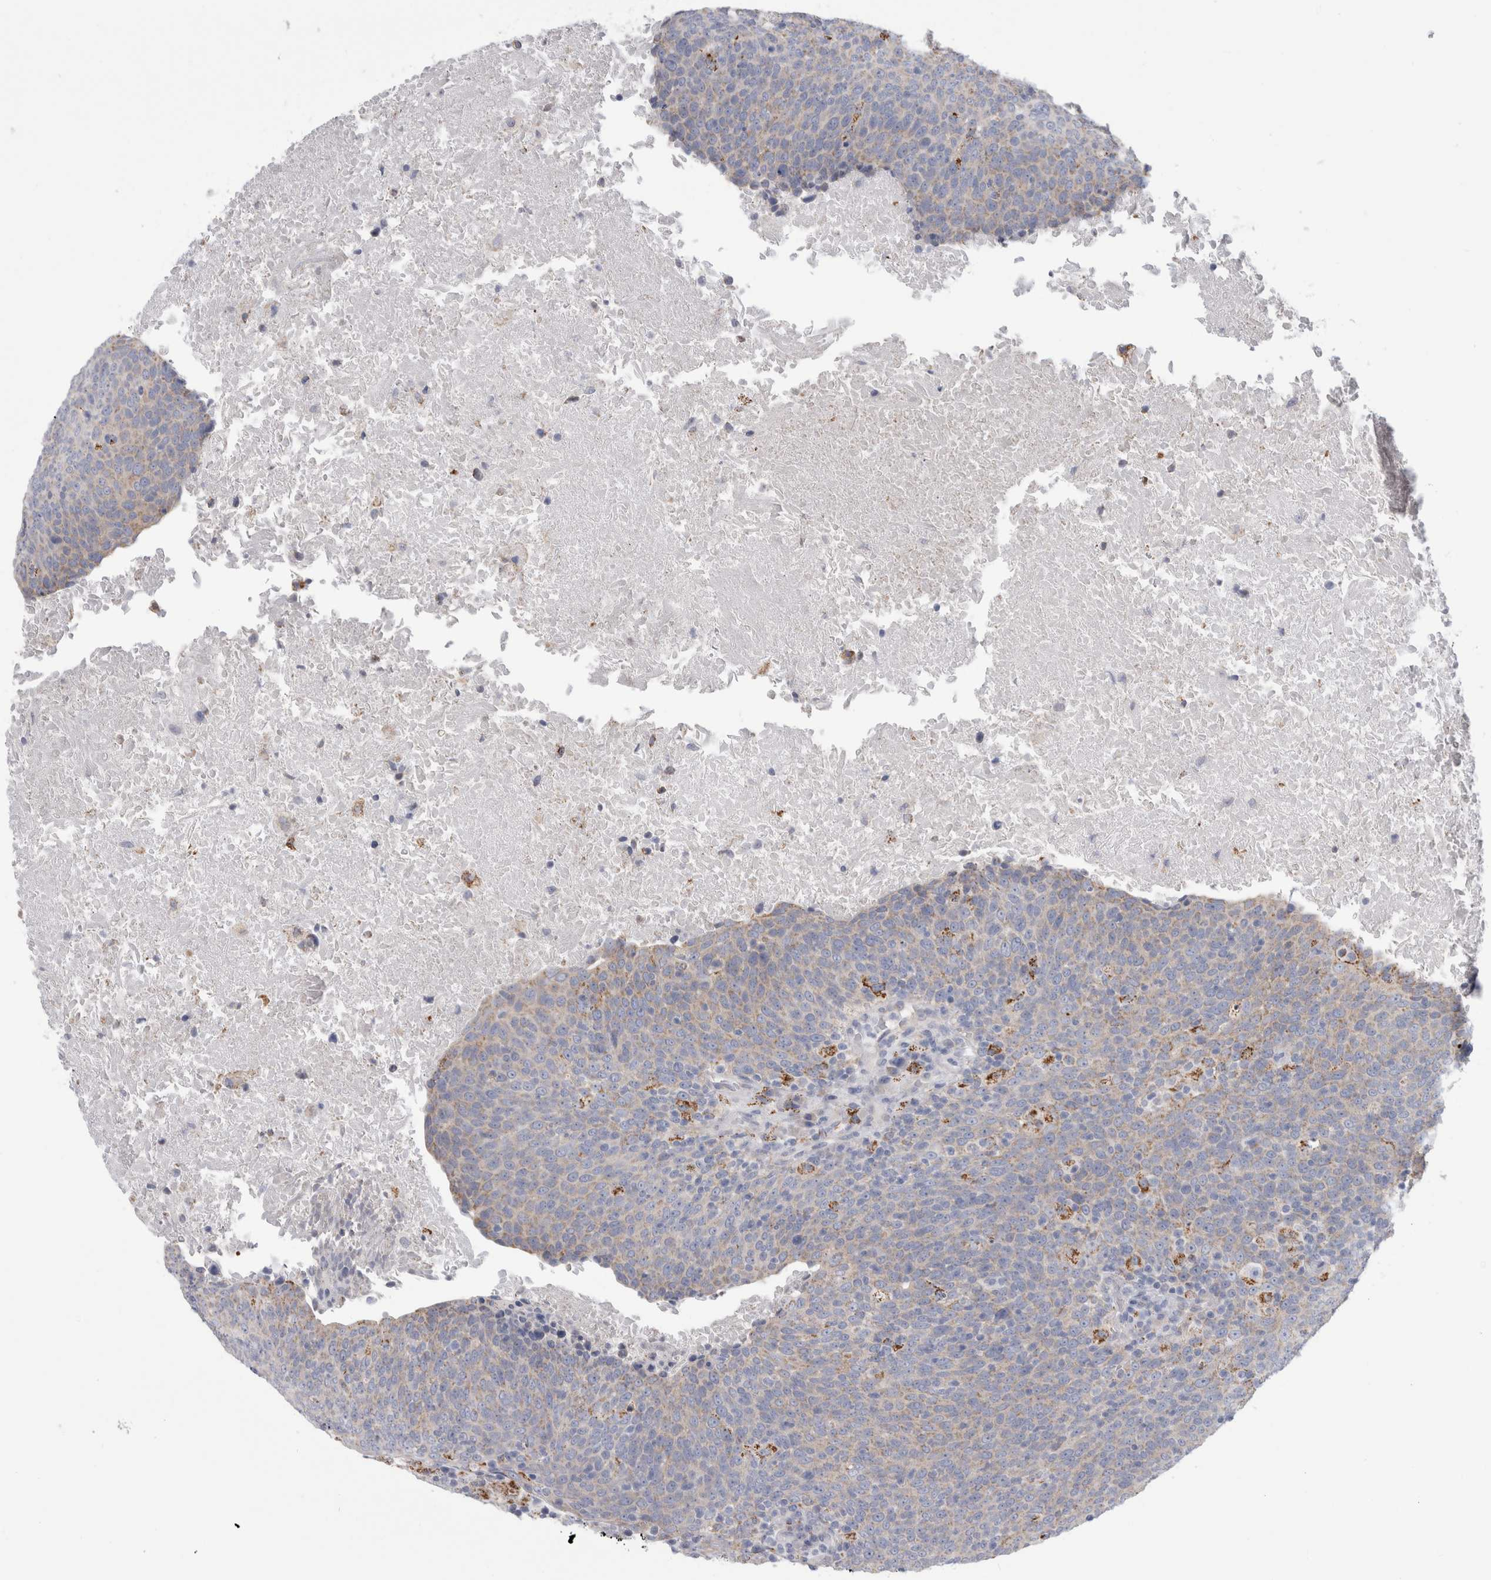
{"staining": {"intensity": "moderate", "quantity": "<25%", "location": "cytoplasmic/membranous"}, "tissue": "head and neck cancer", "cell_type": "Tumor cells", "image_type": "cancer", "snomed": [{"axis": "morphology", "description": "Squamous cell carcinoma, NOS"}, {"axis": "morphology", "description": "Squamous cell carcinoma, metastatic, NOS"}, {"axis": "topography", "description": "Lymph node"}, {"axis": "topography", "description": "Head-Neck"}], "caption": "Protein expression by IHC exhibits moderate cytoplasmic/membranous positivity in approximately <25% of tumor cells in head and neck cancer. (IHC, brightfield microscopy, high magnification).", "gene": "GATM", "patient": {"sex": "male", "age": 62}}